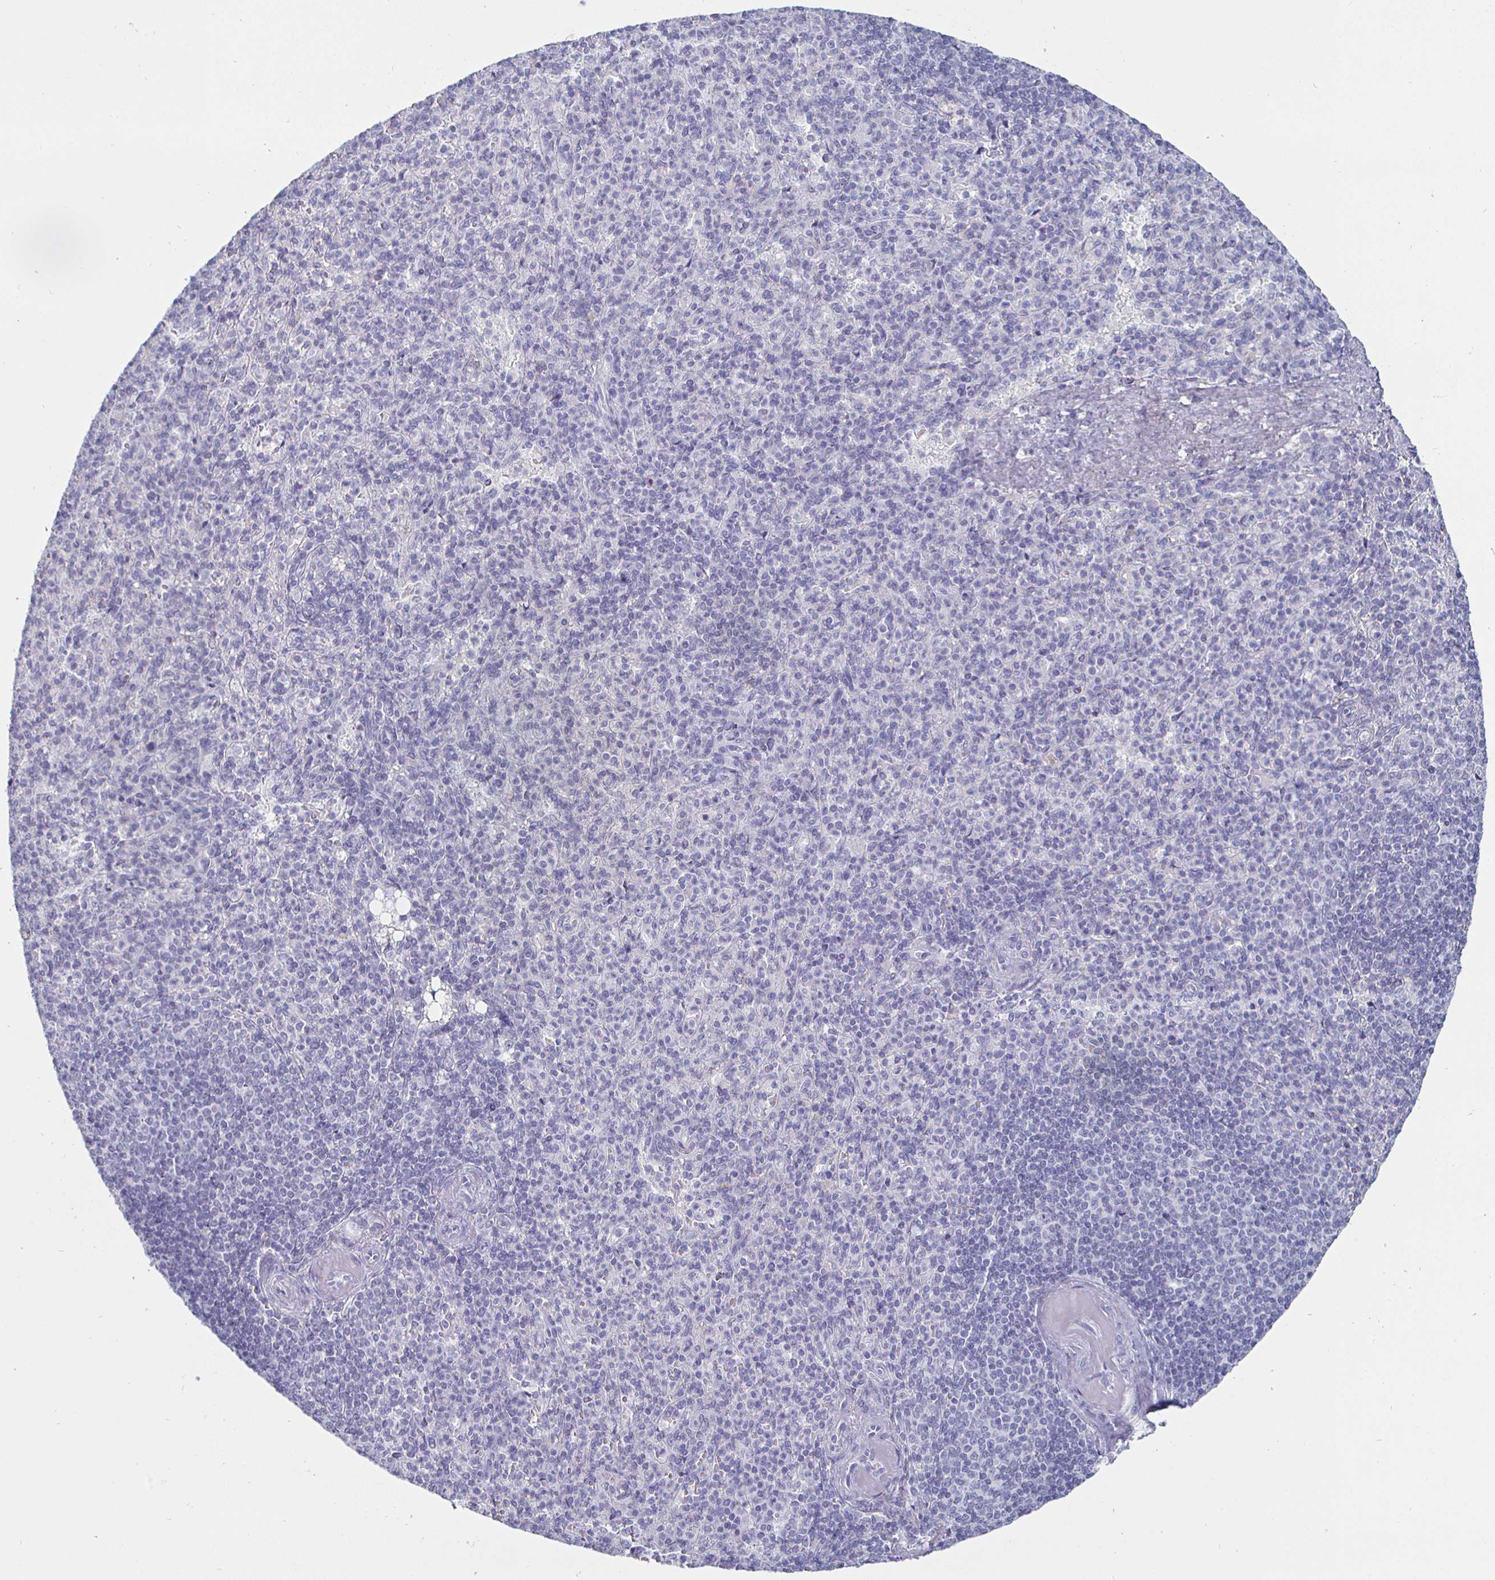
{"staining": {"intensity": "negative", "quantity": "none", "location": "none"}, "tissue": "spleen", "cell_type": "Cells in red pulp", "image_type": "normal", "snomed": [{"axis": "morphology", "description": "Normal tissue, NOS"}, {"axis": "topography", "description": "Spleen"}], "caption": "Immunohistochemistry micrograph of normal spleen: spleen stained with DAB (3,3'-diaminobenzidine) demonstrates no significant protein staining in cells in red pulp.", "gene": "ENPP1", "patient": {"sex": "female", "age": 74}}